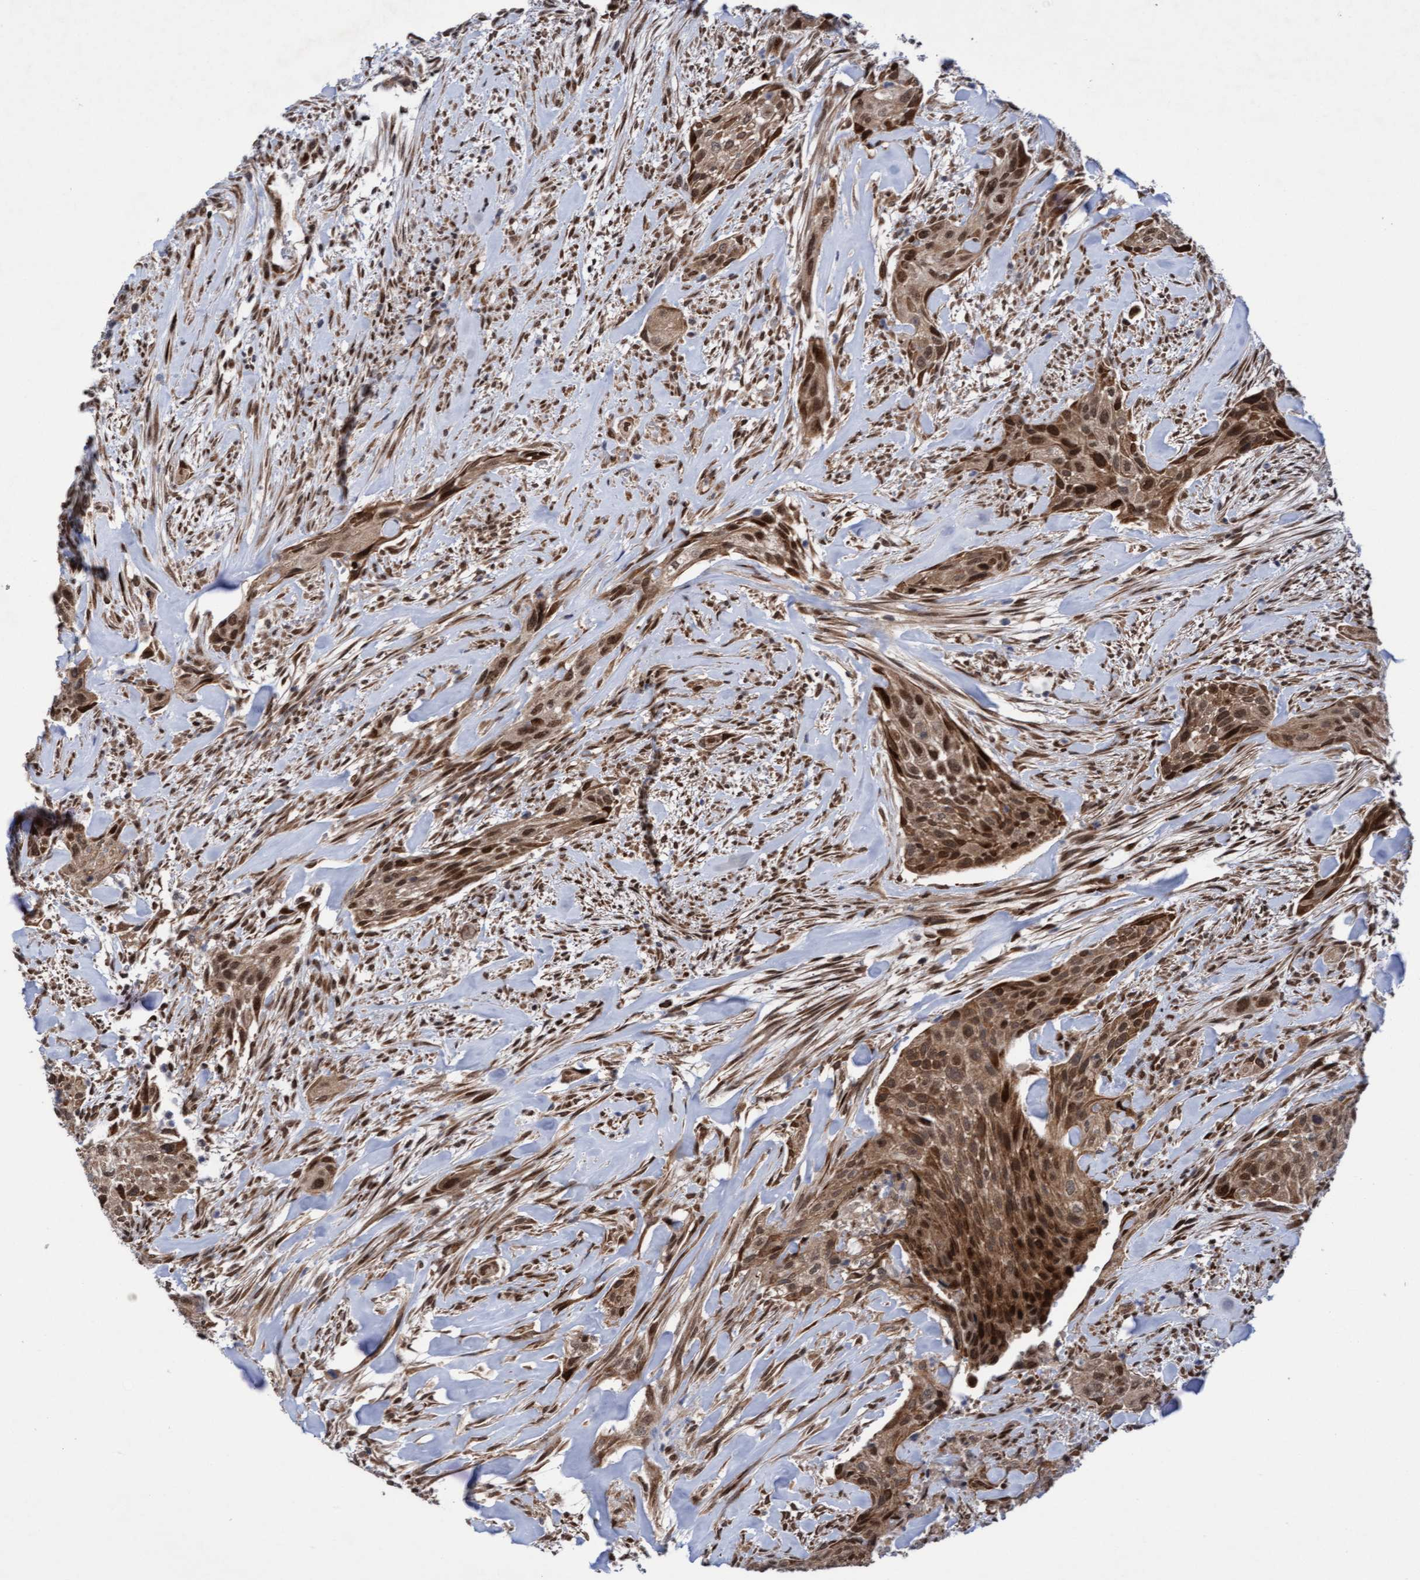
{"staining": {"intensity": "strong", "quantity": ">75%", "location": "cytoplasmic/membranous,nuclear"}, "tissue": "urothelial cancer", "cell_type": "Tumor cells", "image_type": "cancer", "snomed": [{"axis": "morphology", "description": "Urothelial carcinoma, Low grade"}, {"axis": "morphology", "description": "Urothelial carcinoma, High grade"}, {"axis": "topography", "description": "Urinary bladder"}], "caption": "A high amount of strong cytoplasmic/membranous and nuclear staining is appreciated in approximately >75% of tumor cells in low-grade urothelial carcinoma tissue. (IHC, brightfield microscopy, high magnification).", "gene": "TANC2", "patient": {"sex": "male", "age": 35}}